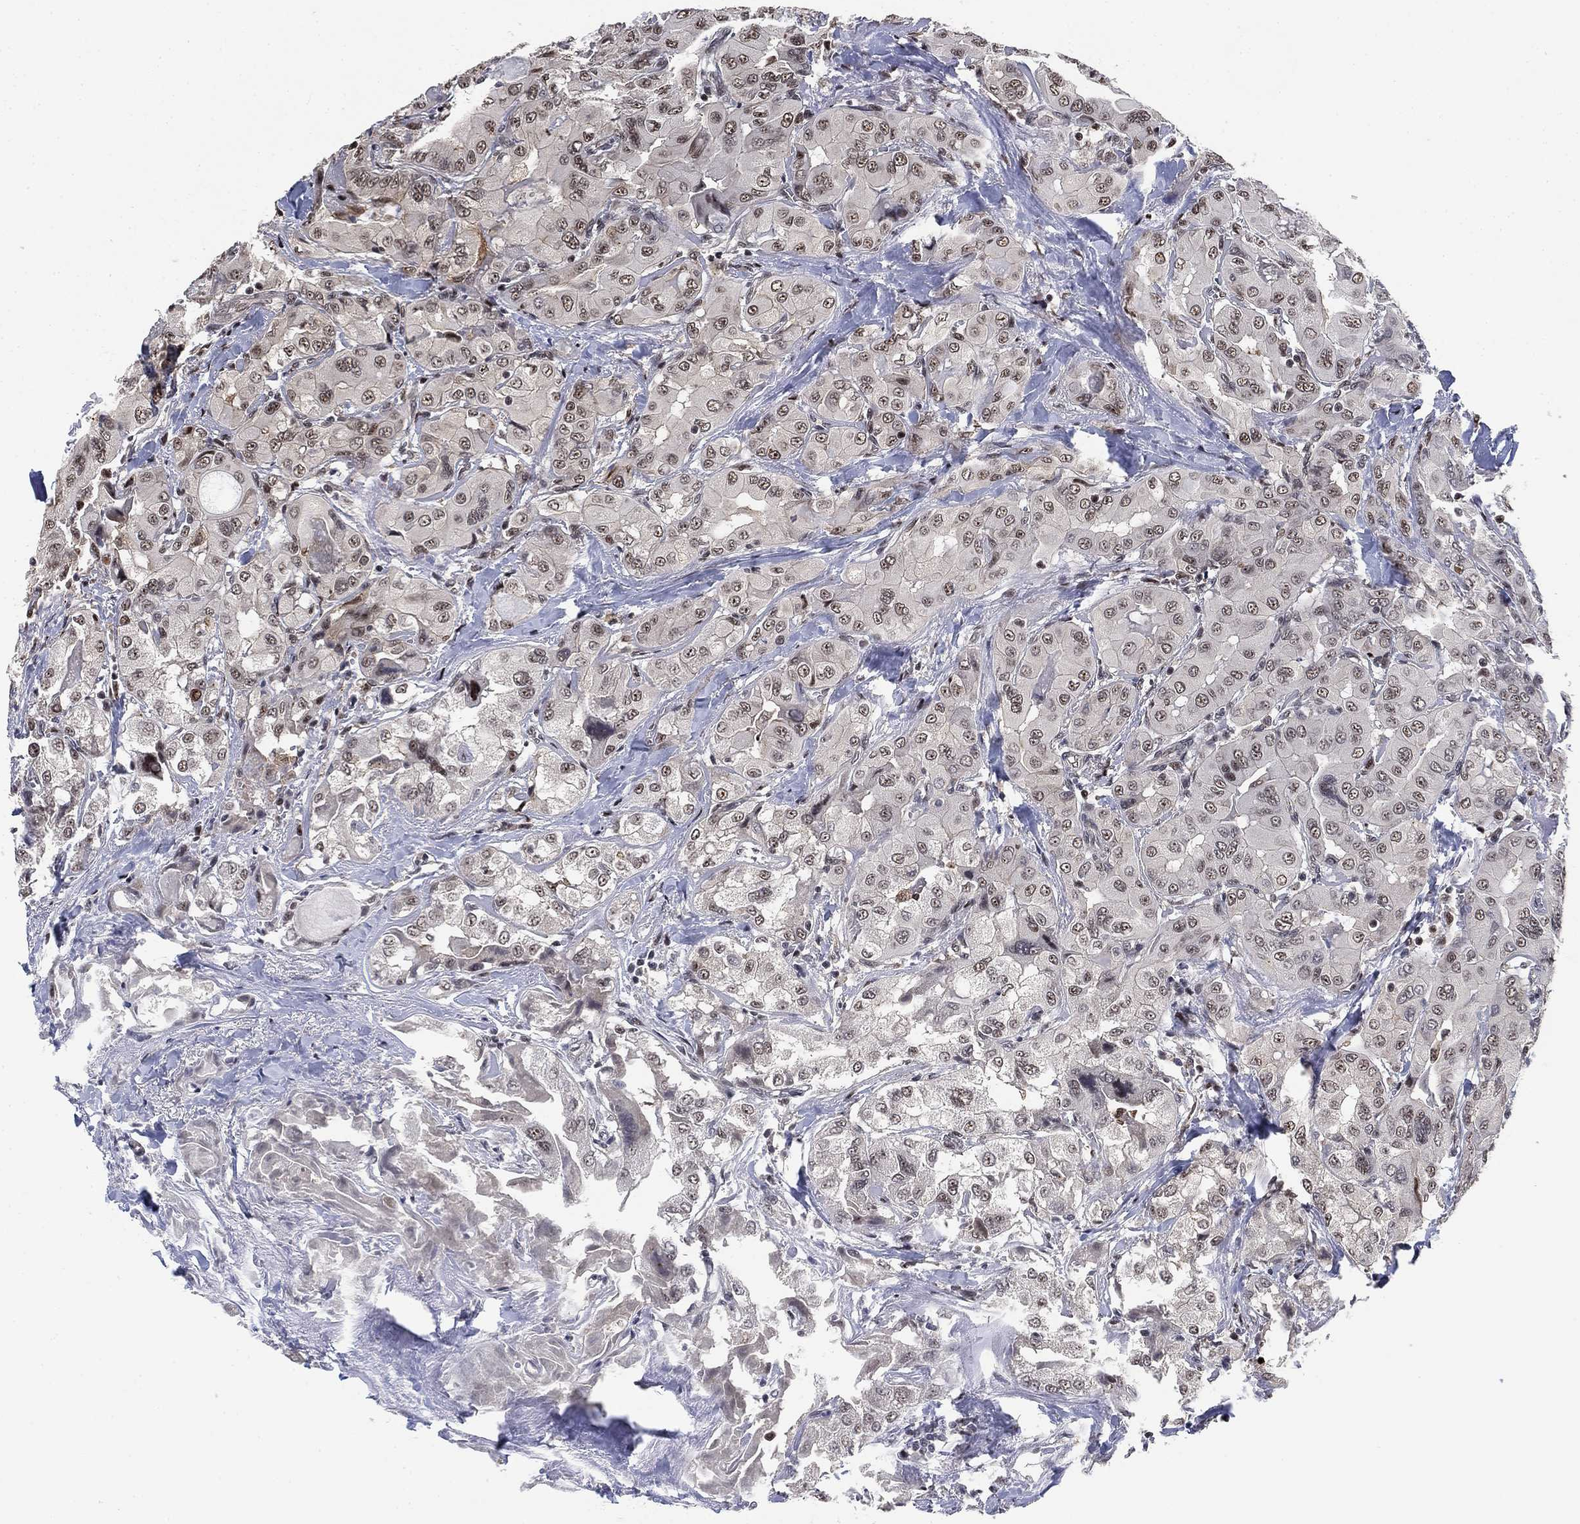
{"staining": {"intensity": "weak", "quantity": "<25%", "location": "nuclear"}, "tissue": "thyroid cancer", "cell_type": "Tumor cells", "image_type": "cancer", "snomed": [{"axis": "morphology", "description": "Normal tissue, NOS"}, {"axis": "morphology", "description": "Papillary adenocarcinoma, NOS"}, {"axis": "topography", "description": "Thyroid gland"}], "caption": "Thyroid papillary adenocarcinoma was stained to show a protein in brown. There is no significant expression in tumor cells. (DAB (3,3'-diaminobenzidine) IHC, high magnification).", "gene": "ZSCAN30", "patient": {"sex": "female", "age": 66}}